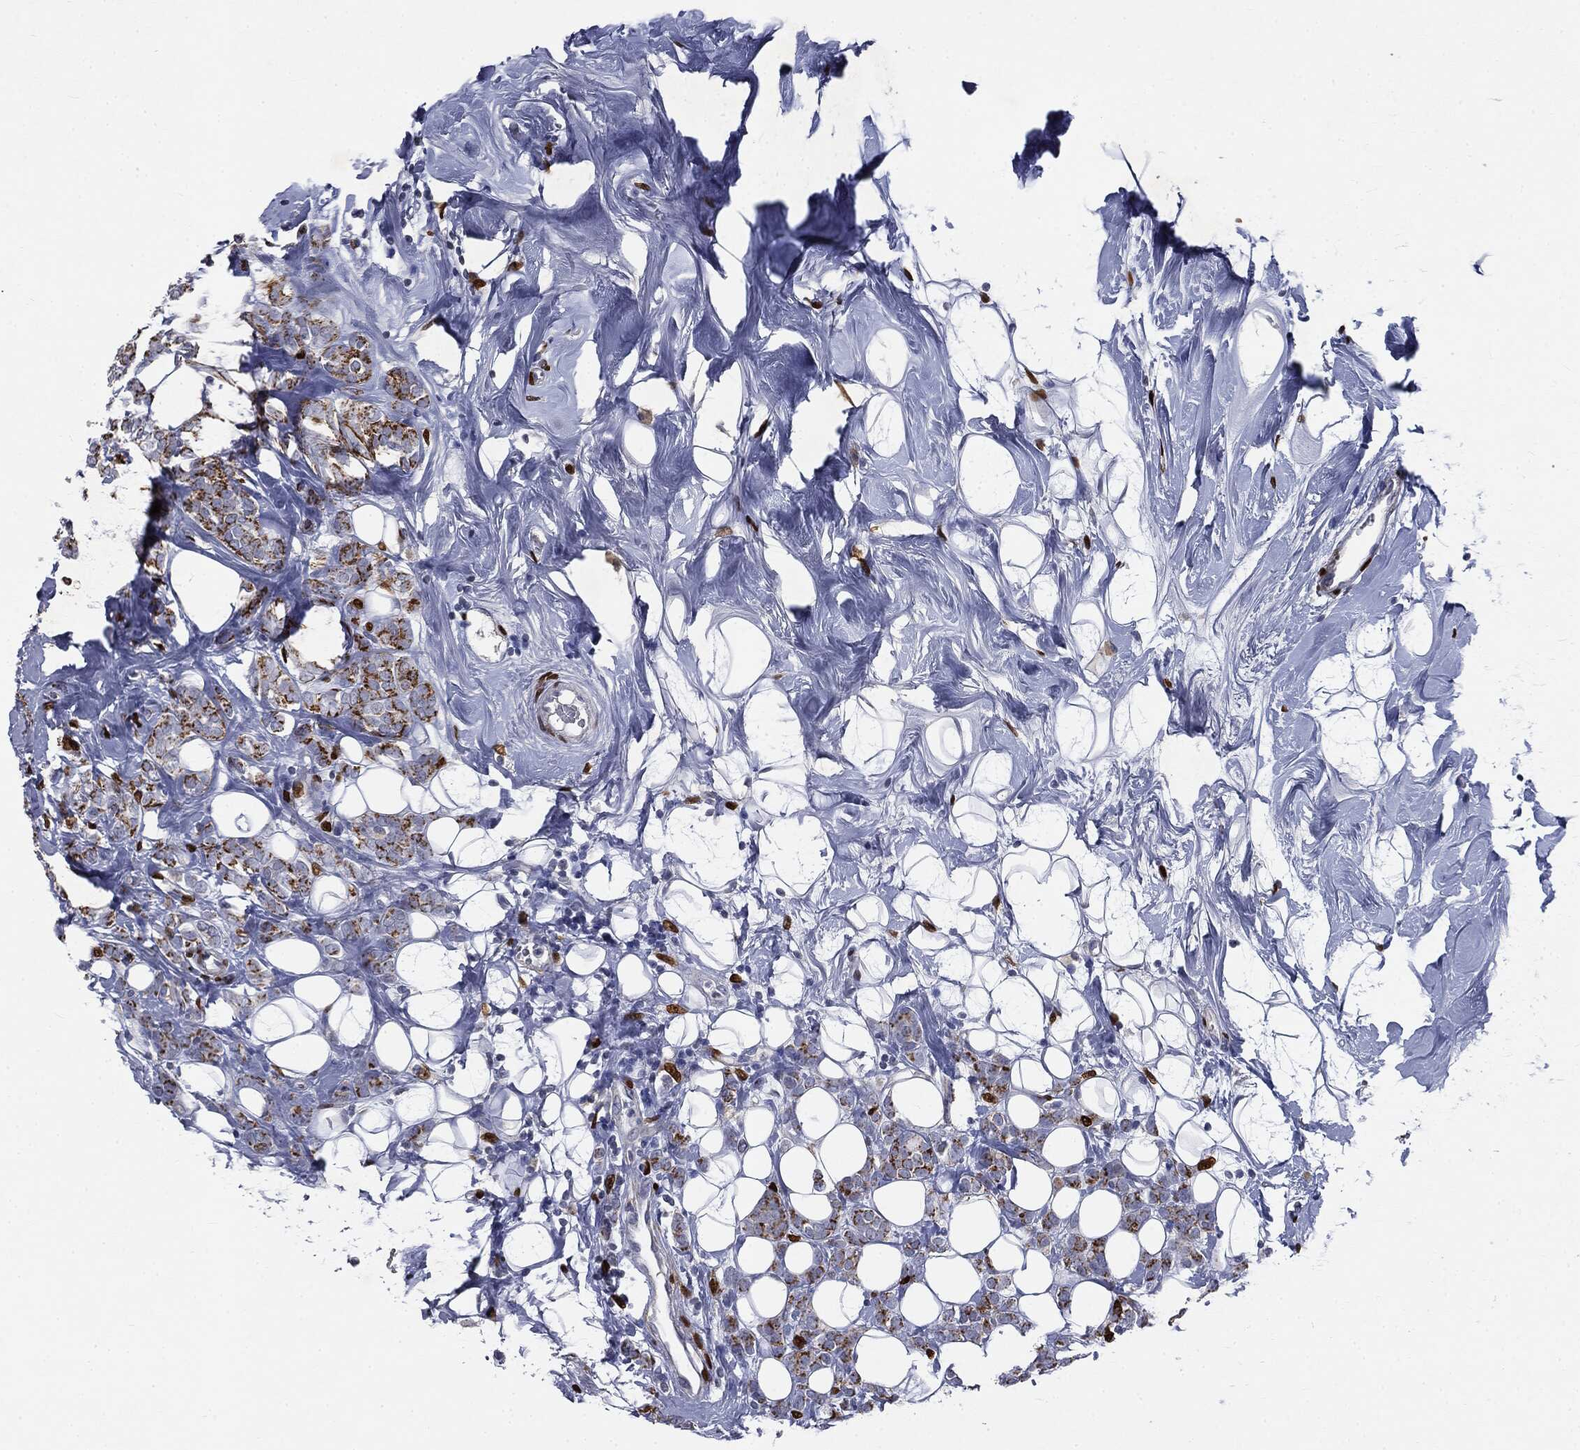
{"staining": {"intensity": "strong", "quantity": "25%-75%", "location": "cytoplasmic/membranous"}, "tissue": "breast cancer", "cell_type": "Tumor cells", "image_type": "cancer", "snomed": [{"axis": "morphology", "description": "Lobular carcinoma"}, {"axis": "topography", "description": "Breast"}], "caption": "IHC histopathology image of lobular carcinoma (breast) stained for a protein (brown), which demonstrates high levels of strong cytoplasmic/membranous staining in about 25%-75% of tumor cells.", "gene": "CASD1", "patient": {"sex": "female", "age": 49}}